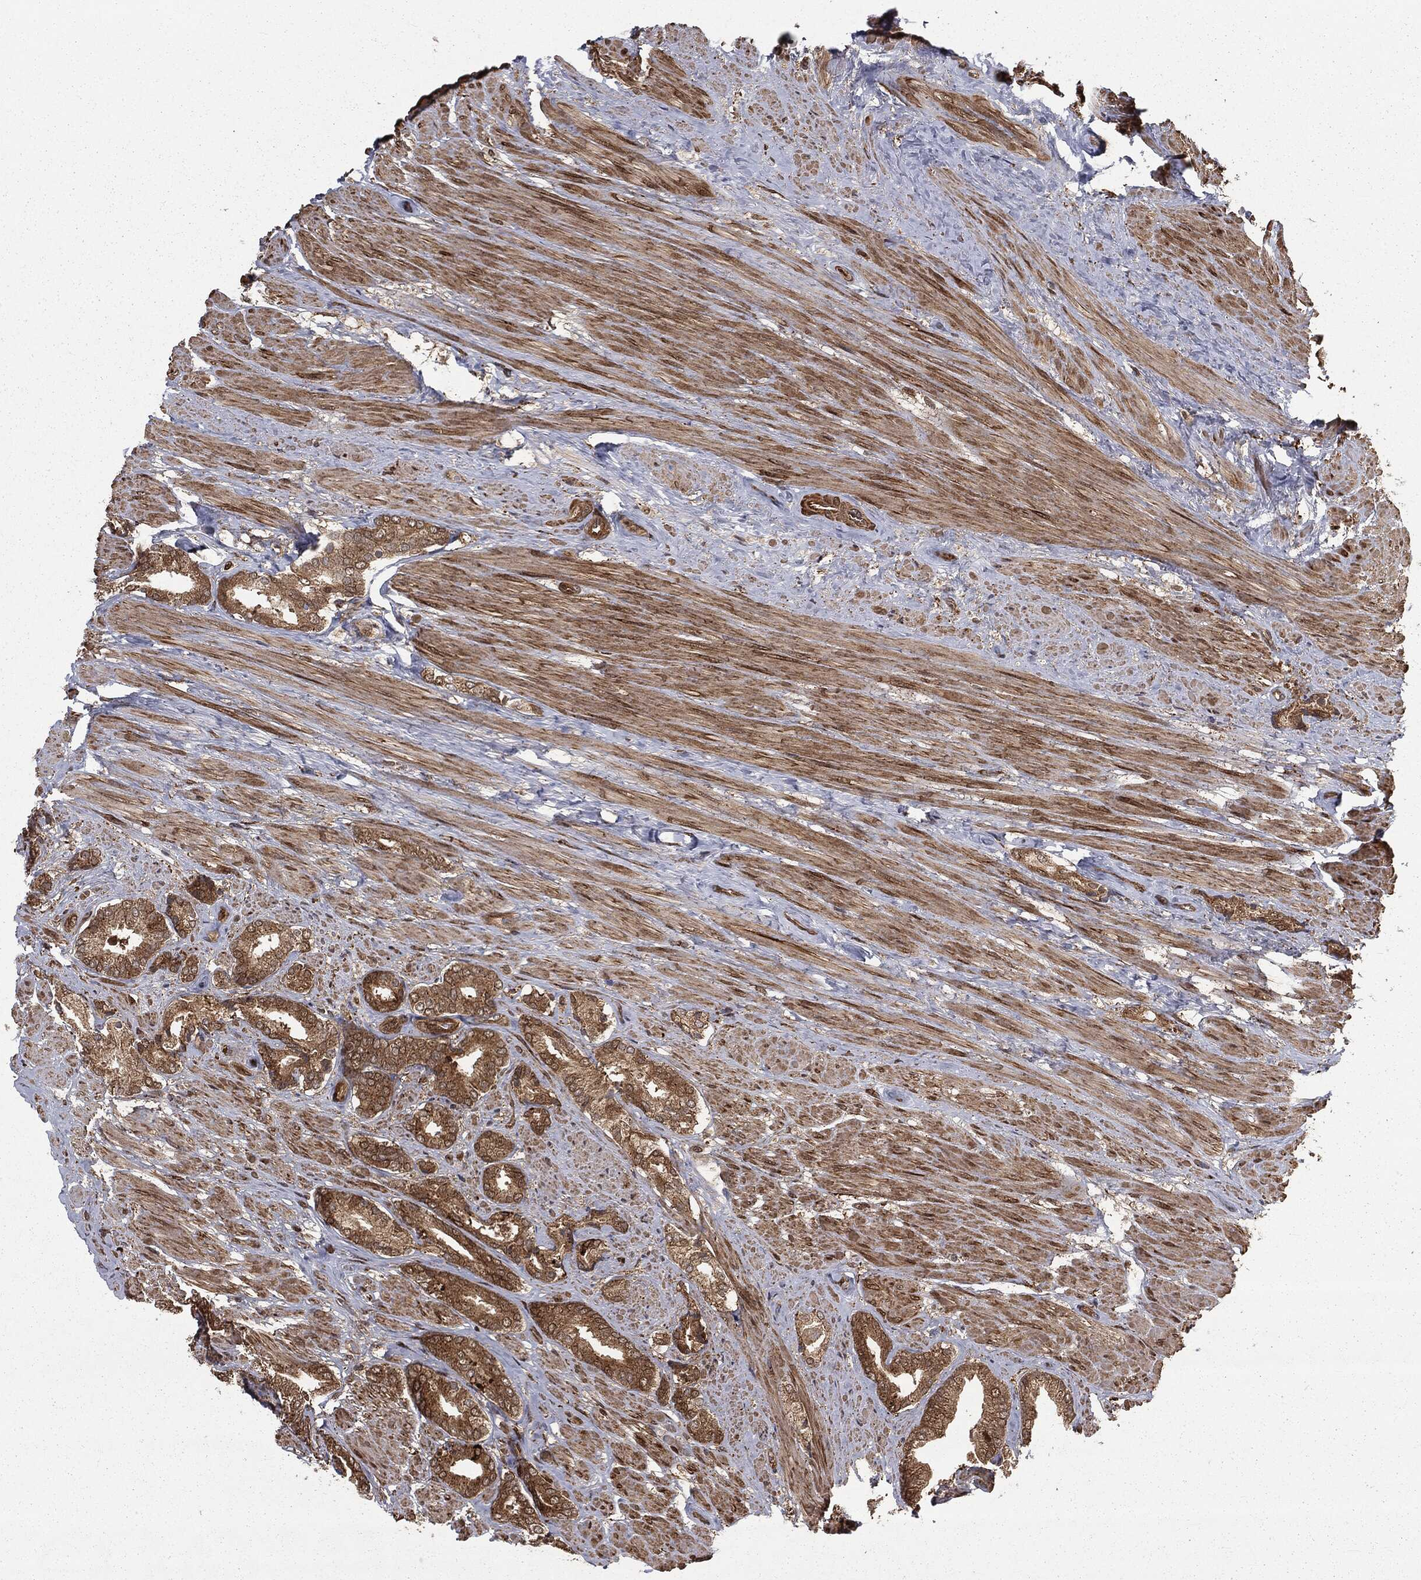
{"staining": {"intensity": "moderate", "quantity": ">75%", "location": "cytoplasmic/membranous"}, "tissue": "prostate cancer", "cell_type": "Tumor cells", "image_type": "cancer", "snomed": [{"axis": "morphology", "description": "Adenocarcinoma, High grade"}, {"axis": "topography", "description": "Prostate"}], "caption": "A photomicrograph of human adenocarcinoma (high-grade) (prostate) stained for a protein shows moderate cytoplasmic/membranous brown staining in tumor cells.", "gene": "RANBP9", "patient": {"sex": "male", "age": 56}}